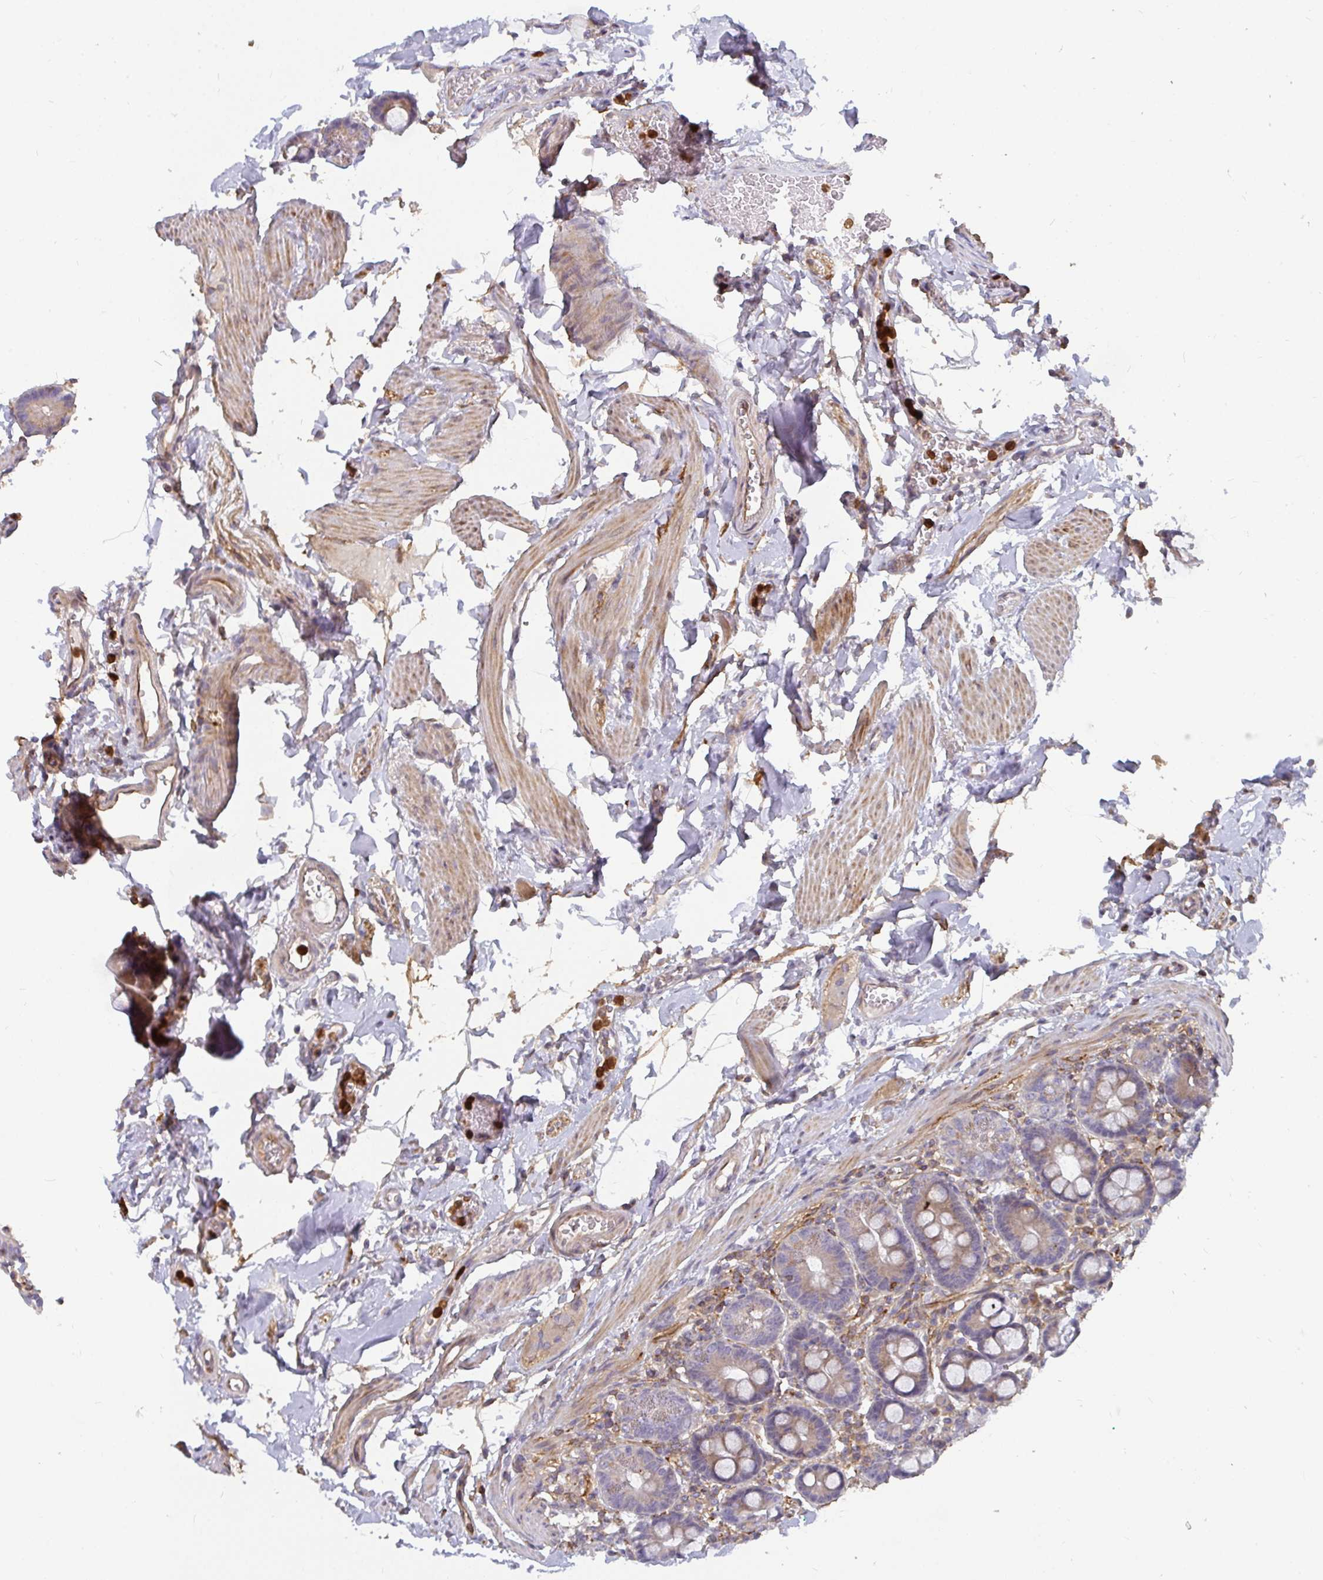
{"staining": {"intensity": "weak", "quantity": "25%-75%", "location": "cytoplasmic/membranous"}, "tissue": "duodenum", "cell_type": "Glandular cells", "image_type": "normal", "snomed": [{"axis": "morphology", "description": "Normal tissue, NOS"}, {"axis": "topography", "description": "Pancreas"}, {"axis": "topography", "description": "Duodenum"}], "caption": "Duodenum stained for a protein reveals weak cytoplasmic/membranous positivity in glandular cells. The staining was performed using DAB (3,3'-diaminobenzidine) to visualize the protein expression in brown, while the nuclei were stained in blue with hematoxylin (Magnification: 20x).", "gene": "CSF3R", "patient": {"sex": "male", "age": 59}}